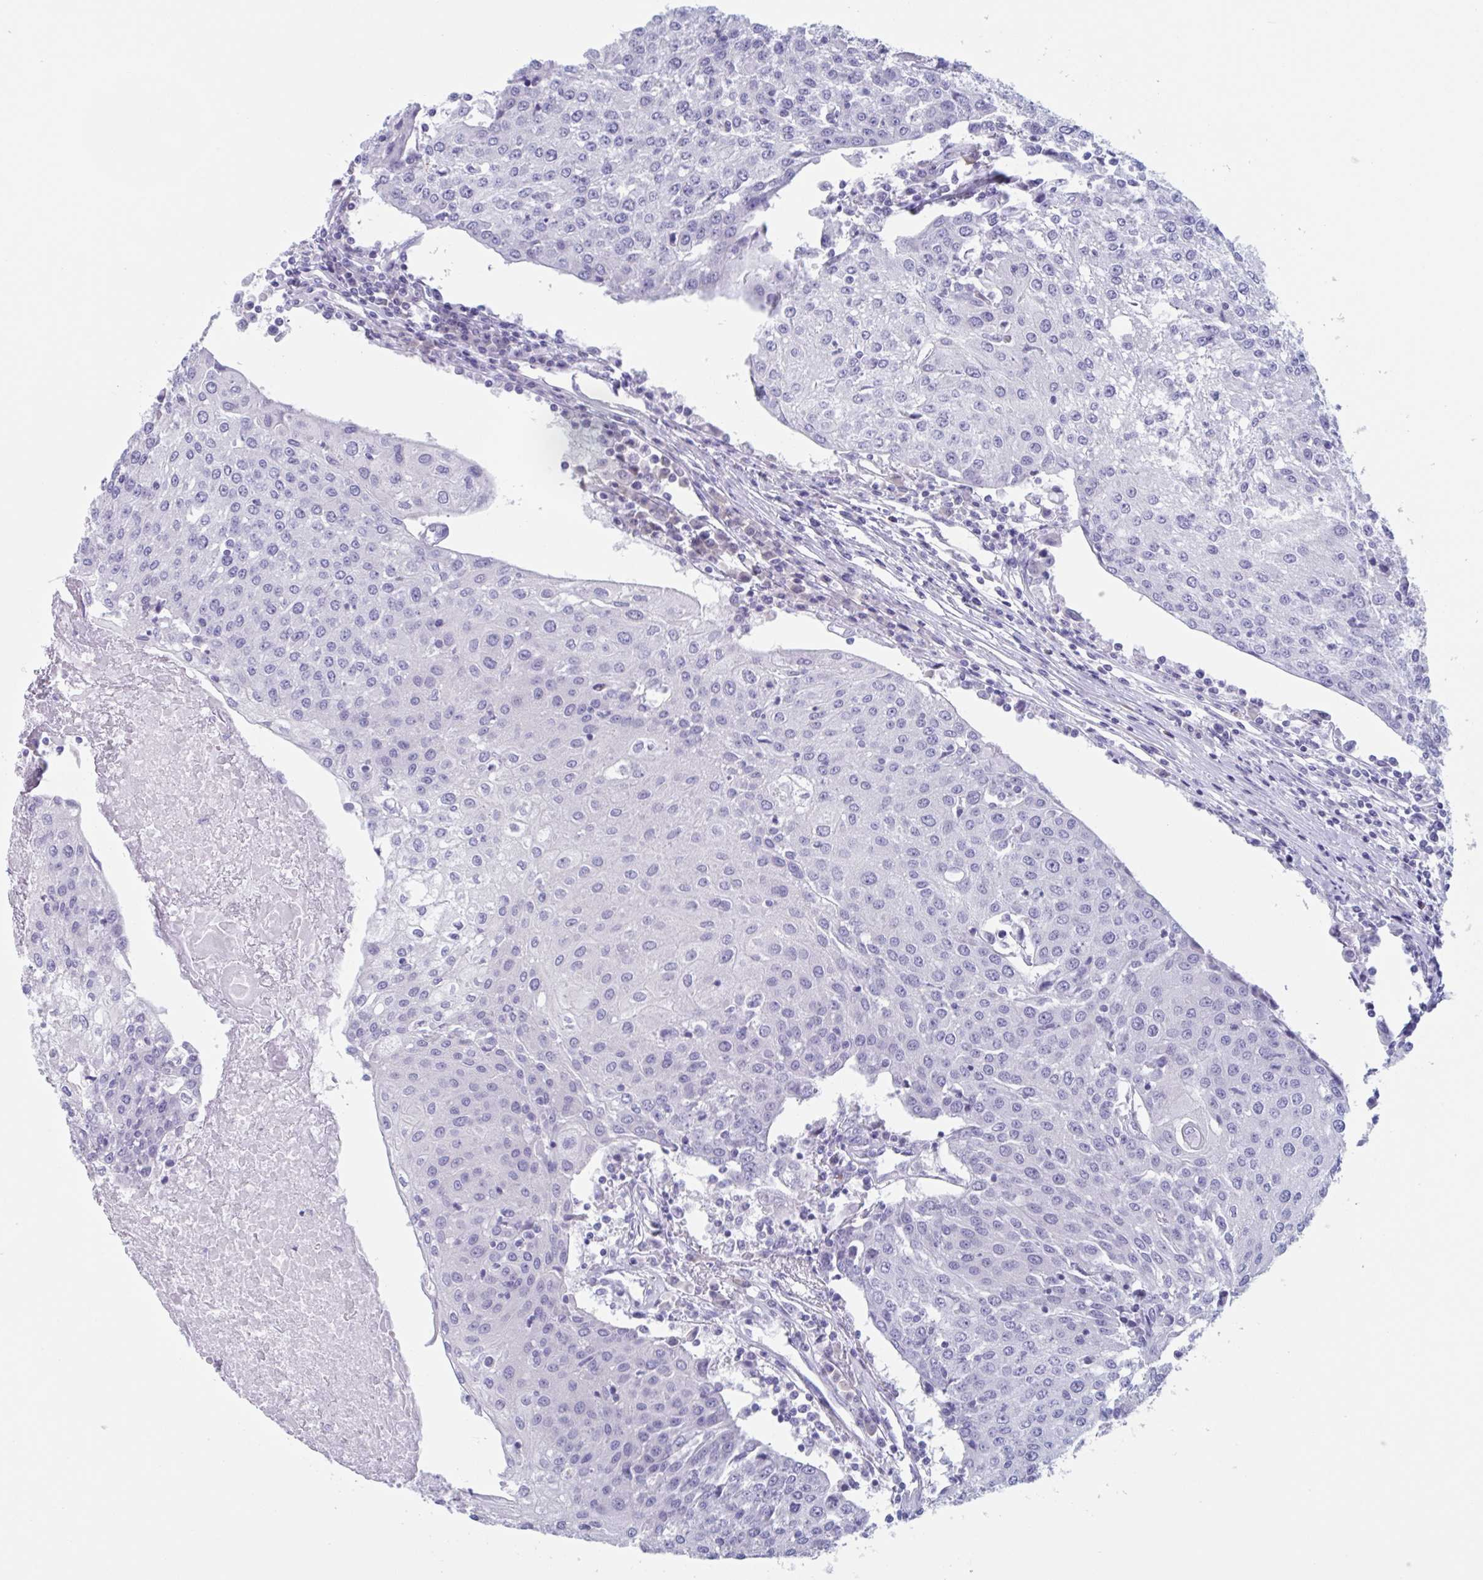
{"staining": {"intensity": "negative", "quantity": "none", "location": "none"}, "tissue": "urothelial cancer", "cell_type": "Tumor cells", "image_type": "cancer", "snomed": [{"axis": "morphology", "description": "Urothelial carcinoma, High grade"}, {"axis": "topography", "description": "Urinary bladder"}], "caption": "Urothelial carcinoma (high-grade) was stained to show a protein in brown. There is no significant staining in tumor cells. (Immunohistochemistry (ihc), brightfield microscopy, high magnification).", "gene": "HSD11B2", "patient": {"sex": "female", "age": 85}}